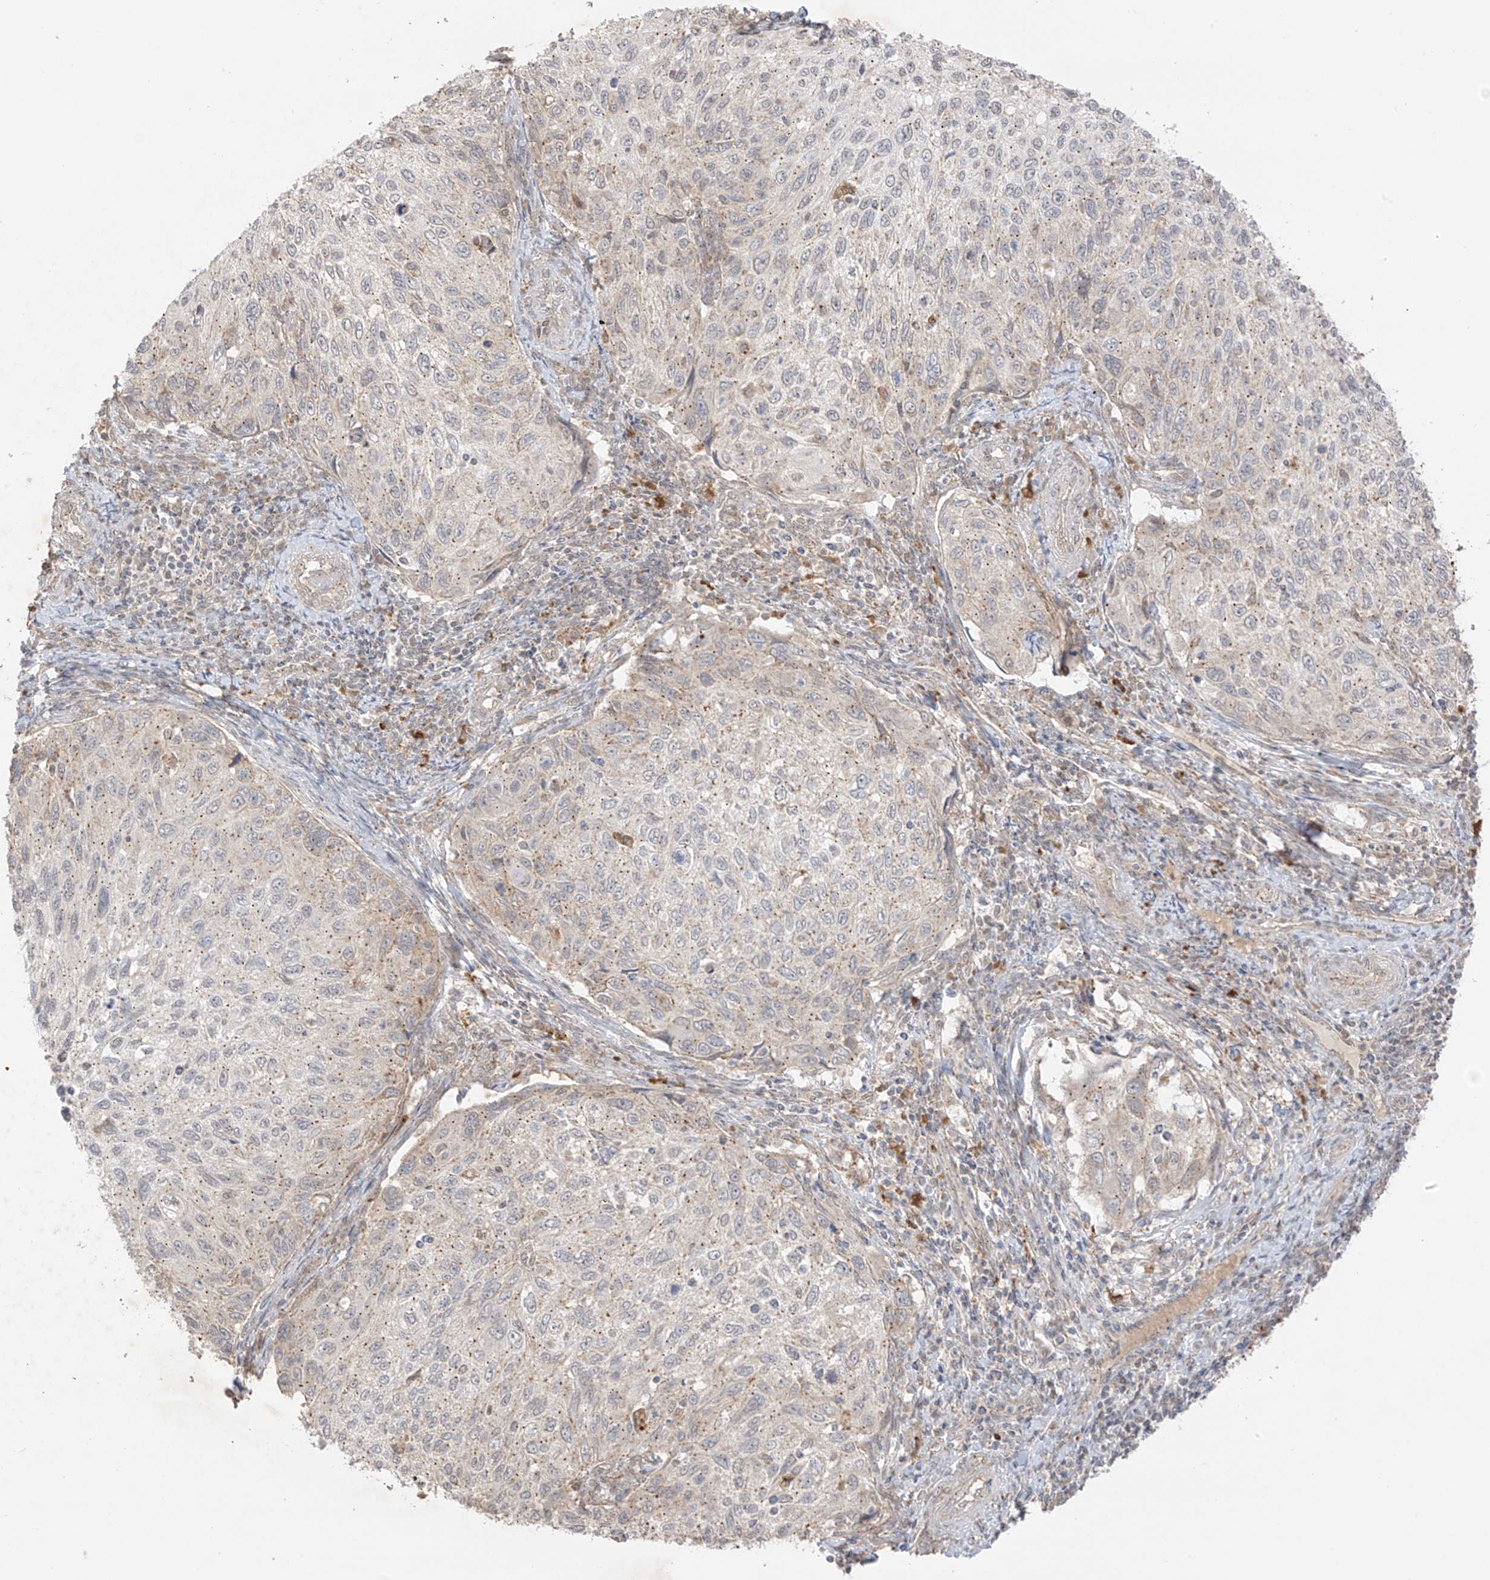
{"staining": {"intensity": "moderate", "quantity": "25%-75%", "location": "cytoplasmic/membranous"}, "tissue": "cervical cancer", "cell_type": "Tumor cells", "image_type": "cancer", "snomed": [{"axis": "morphology", "description": "Squamous cell carcinoma, NOS"}, {"axis": "topography", "description": "Cervix"}], "caption": "Human squamous cell carcinoma (cervical) stained with a brown dye reveals moderate cytoplasmic/membranous positive staining in approximately 25%-75% of tumor cells.", "gene": "N4BP3", "patient": {"sex": "female", "age": 70}}